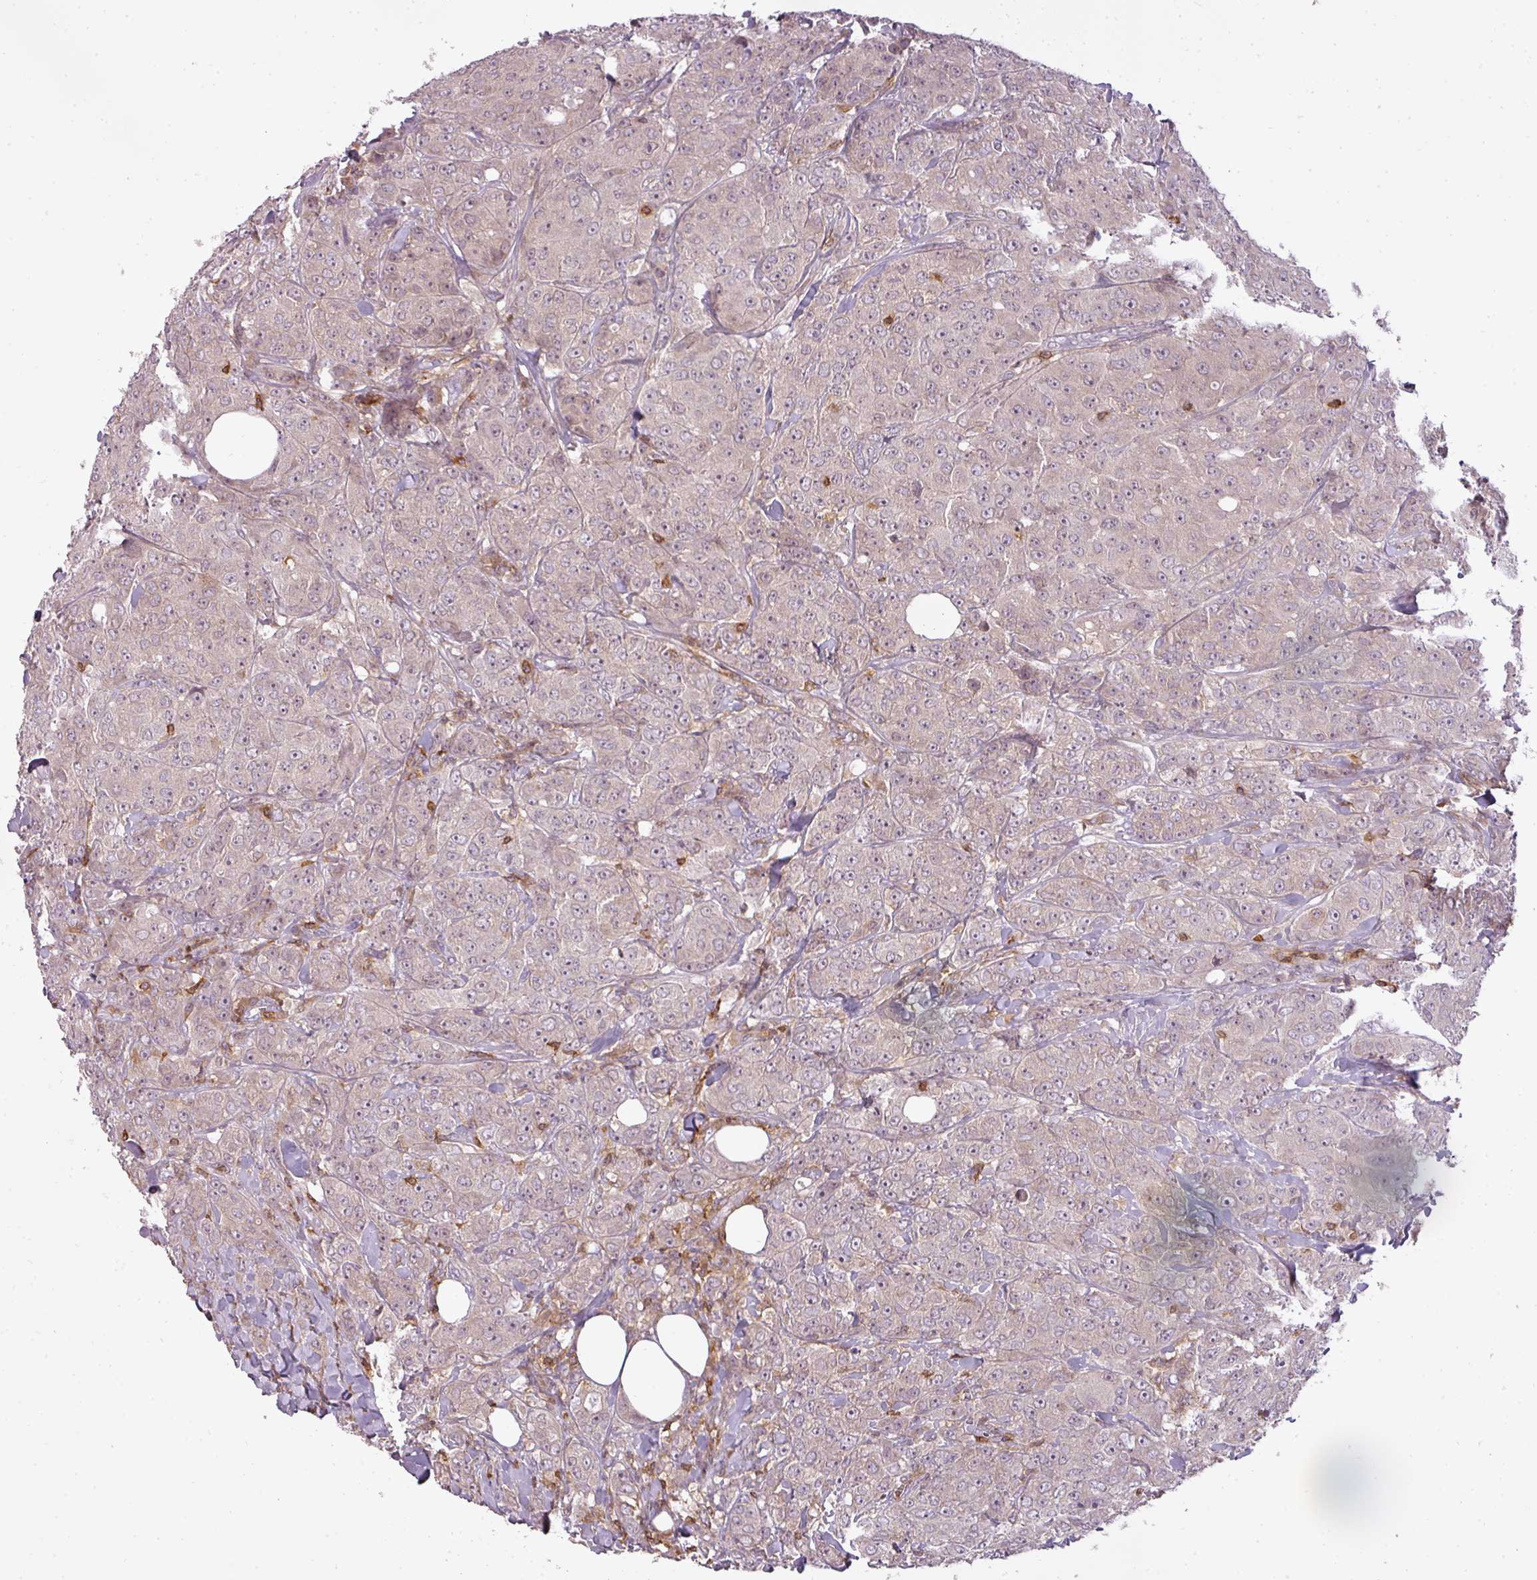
{"staining": {"intensity": "negative", "quantity": "none", "location": "none"}, "tissue": "breast cancer", "cell_type": "Tumor cells", "image_type": "cancer", "snomed": [{"axis": "morphology", "description": "Duct carcinoma"}, {"axis": "topography", "description": "Breast"}], "caption": "Immunohistochemical staining of breast intraductal carcinoma shows no significant expression in tumor cells.", "gene": "STK4", "patient": {"sex": "female", "age": 43}}